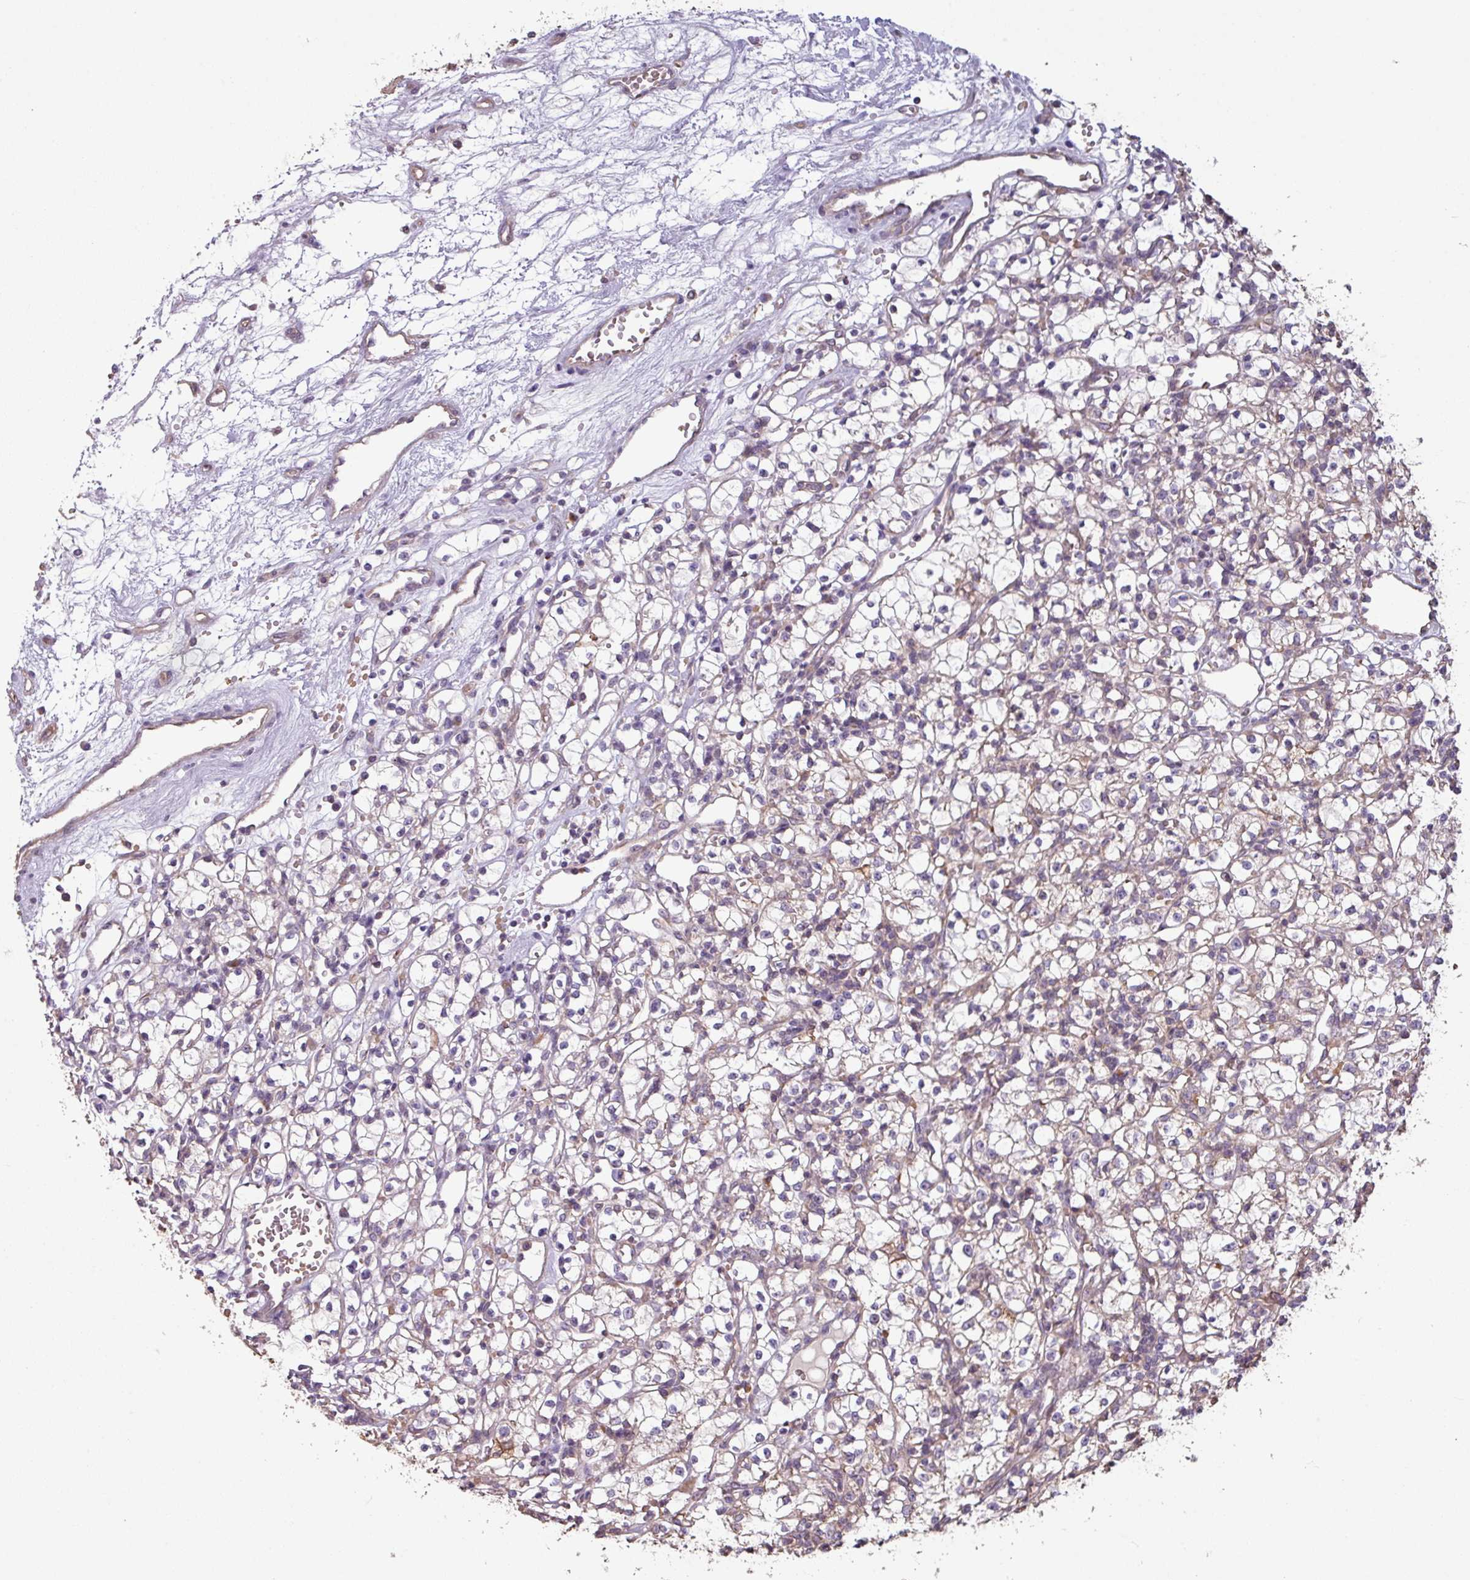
{"staining": {"intensity": "weak", "quantity": "<25%", "location": "cytoplasmic/membranous"}, "tissue": "renal cancer", "cell_type": "Tumor cells", "image_type": "cancer", "snomed": [{"axis": "morphology", "description": "Adenocarcinoma, NOS"}, {"axis": "topography", "description": "Kidney"}], "caption": "Immunohistochemistry micrograph of human renal adenocarcinoma stained for a protein (brown), which reveals no staining in tumor cells.", "gene": "NHSL2", "patient": {"sex": "female", "age": 59}}